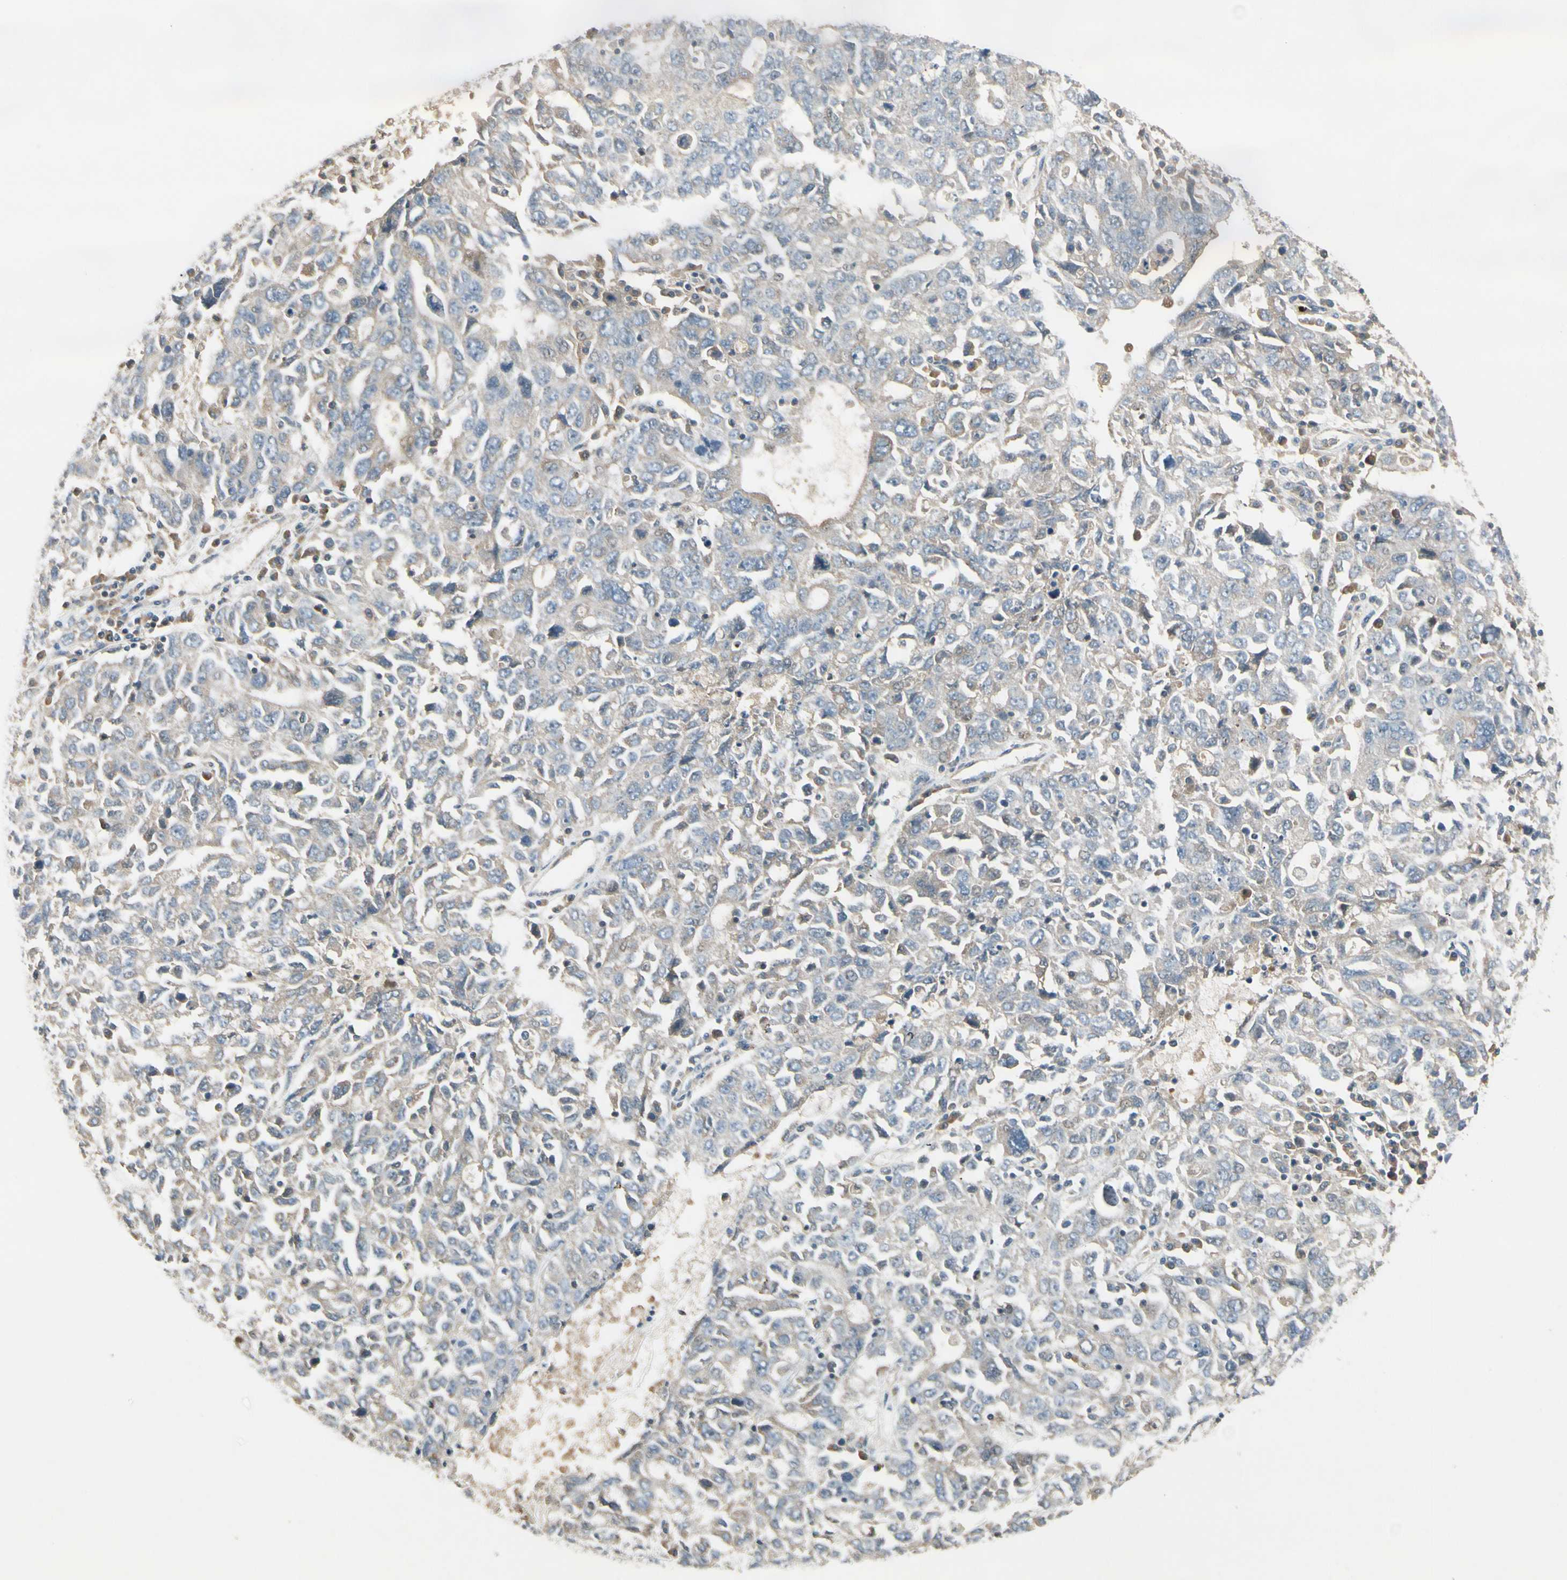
{"staining": {"intensity": "weak", "quantity": "<25%", "location": "cytoplasmic/membranous"}, "tissue": "ovarian cancer", "cell_type": "Tumor cells", "image_type": "cancer", "snomed": [{"axis": "morphology", "description": "Carcinoma, endometroid"}, {"axis": "topography", "description": "Ovary"}], "caption": "Immunohistochemistry histopathology image of endometroid carcinoma (ovarian) stained for a protein (brown), which shows no positivity in tumor cells.", "gene": "PPP3CB", "patient": {"sex": "female", "age": 62}}